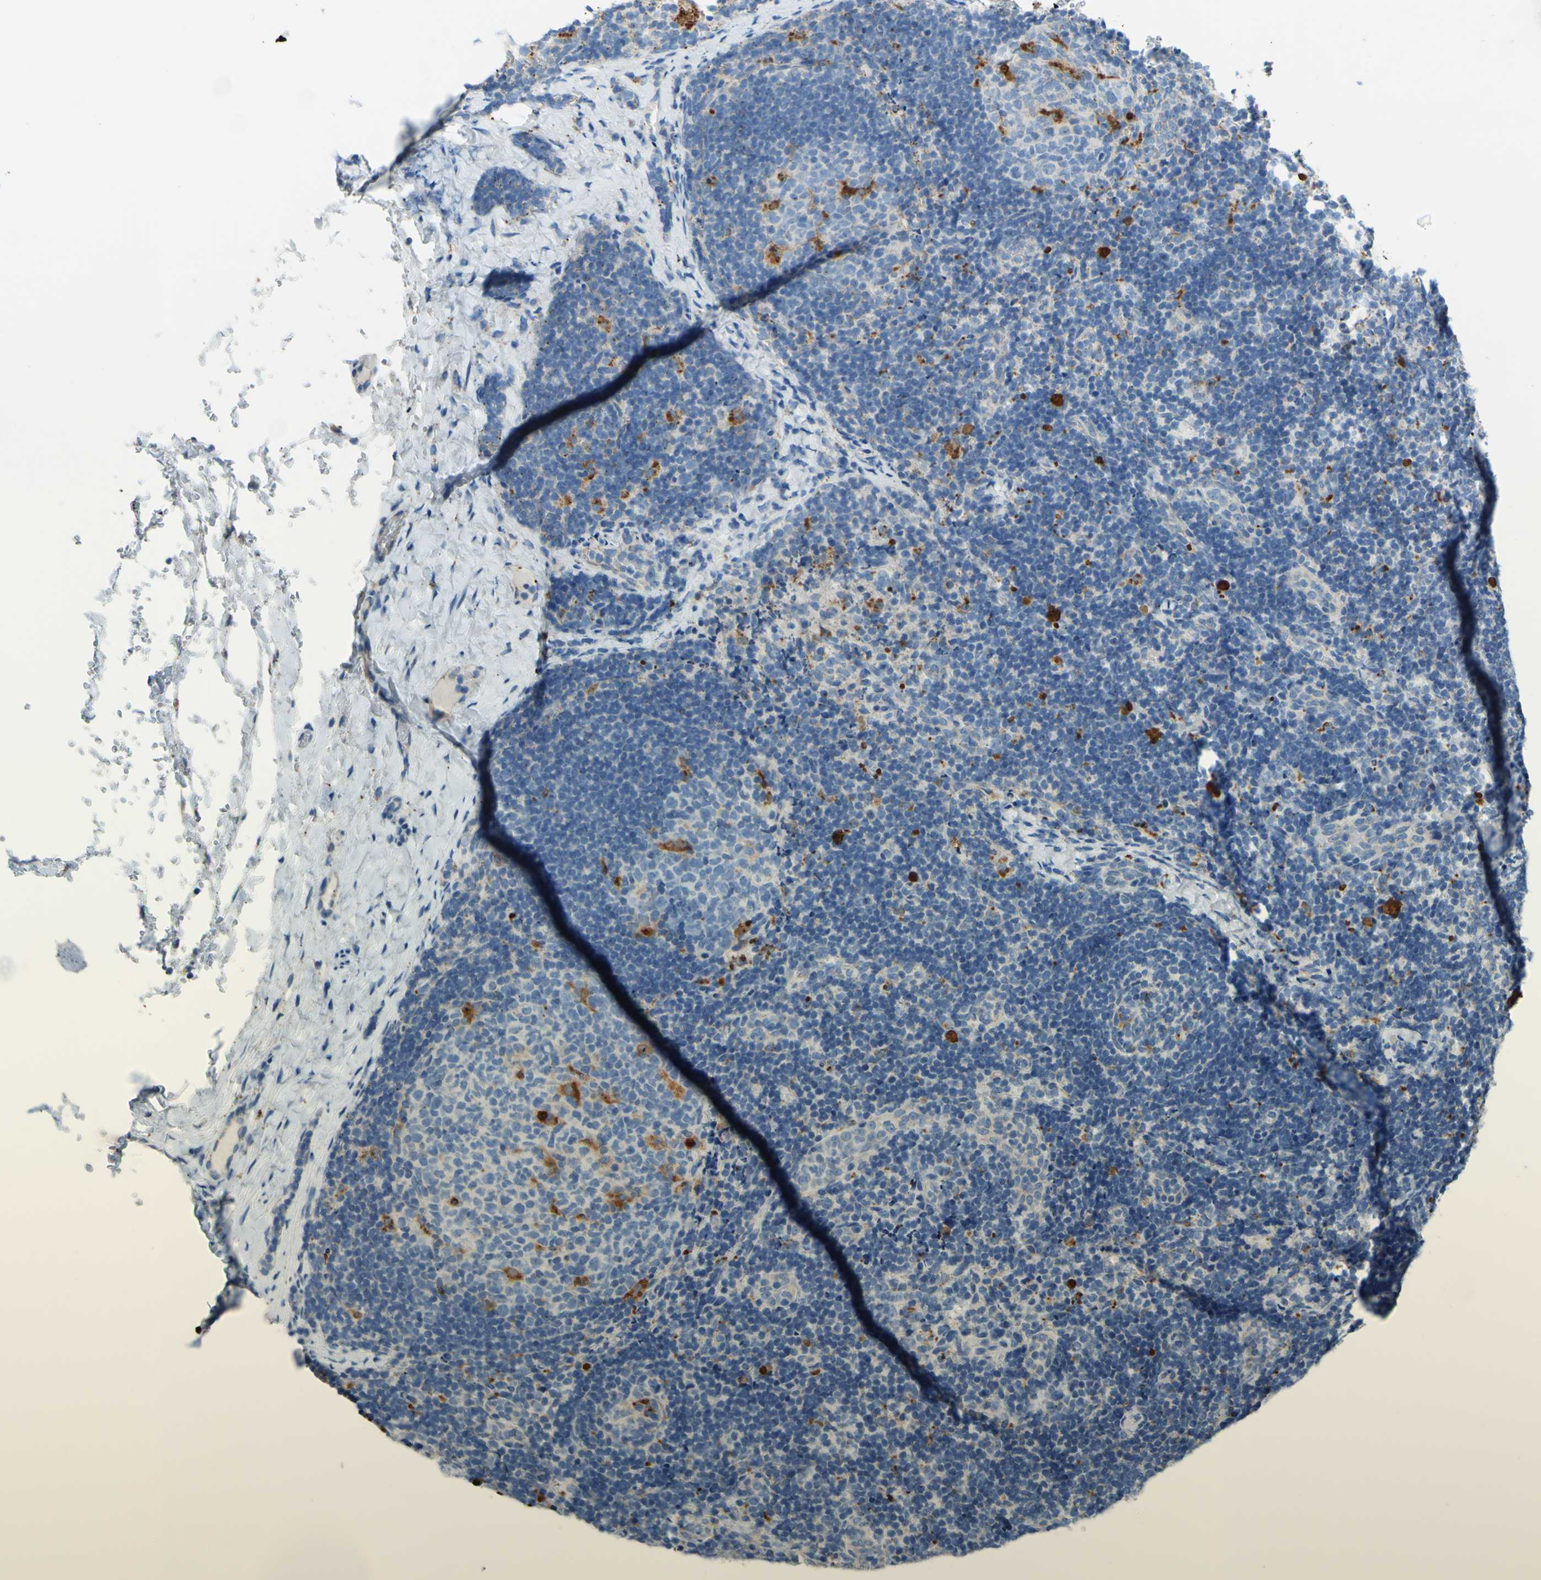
{"staining": {"intensity": "strong", "quantity": "<25%", "location": "cytoplasmic/membranous"}, "tissue": "lymph node", "cell_type": "Germinal center cells", "image_type": "normal", "snomed": [{"axis": "morphology", "description": "Normal tissue, NOS"}, {"axis": "topography", "description": "Lymph node"}], "caption": "High-magnification brightfield microscopy of benign lymph node stained with DAB (brown) and counterstained with hematoxylin (blue). germinal center cells exhibit strong cytoplasmic/membranous staining is appreciated in about<25% of cells.", "gene": "CTSD", "patient": {"sex": "female", "age": 14}}